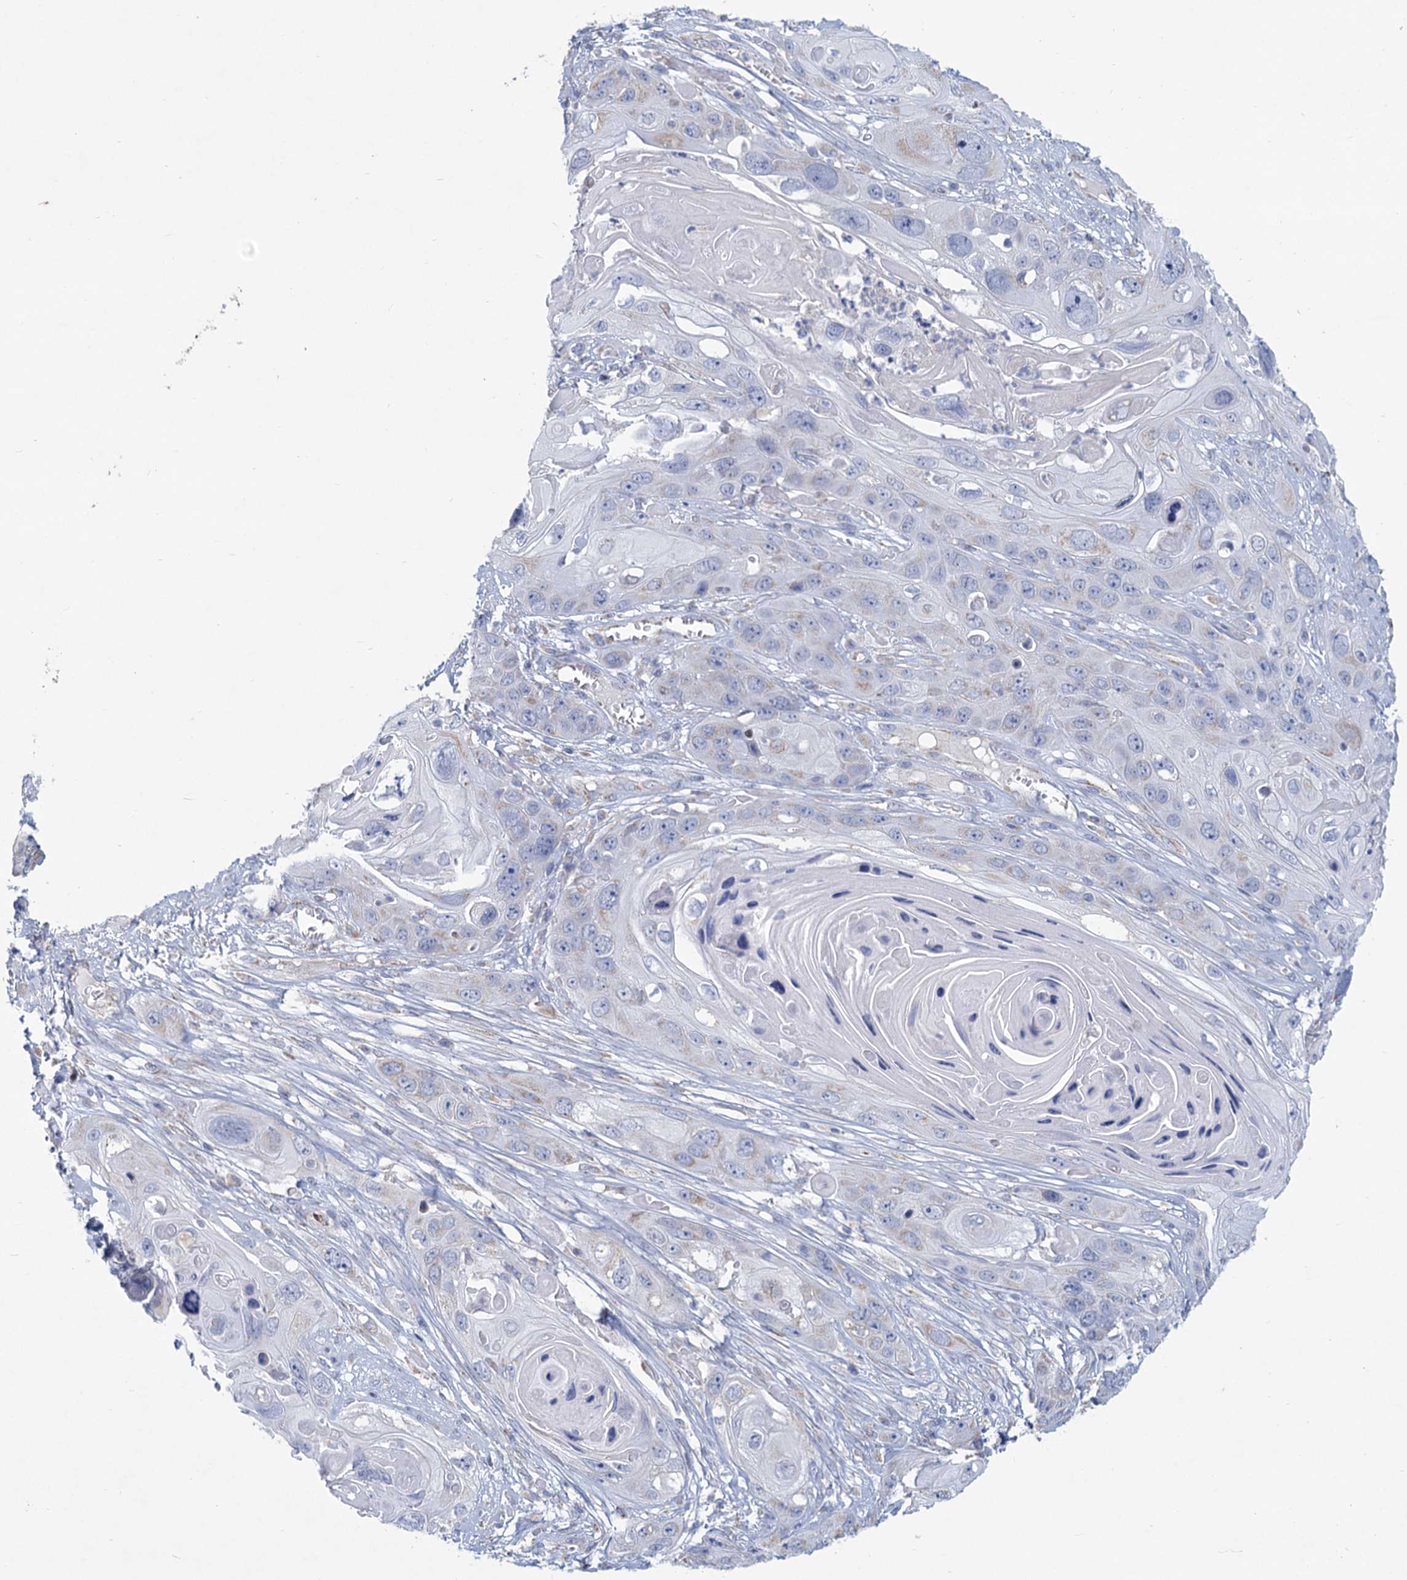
{"staining": {"intensity": "negative", "quantity": "none", "location": "none"}, "tissue": "skin cancer", "cell_type": "Tumor cells", "image_type": "cancer", "snomed": [{"axis": "morphology", "description": "Squamous cell carcinoma, NOS"}, {"axis": "topography", "description": "Skin"}], "caption": "This is an IHC histopathology image of human skin squamous cell carcinoma. There is no staining in tumor cells.", "gene": "NDUFC2", "patient": {"sex": "male", "age": 55}}